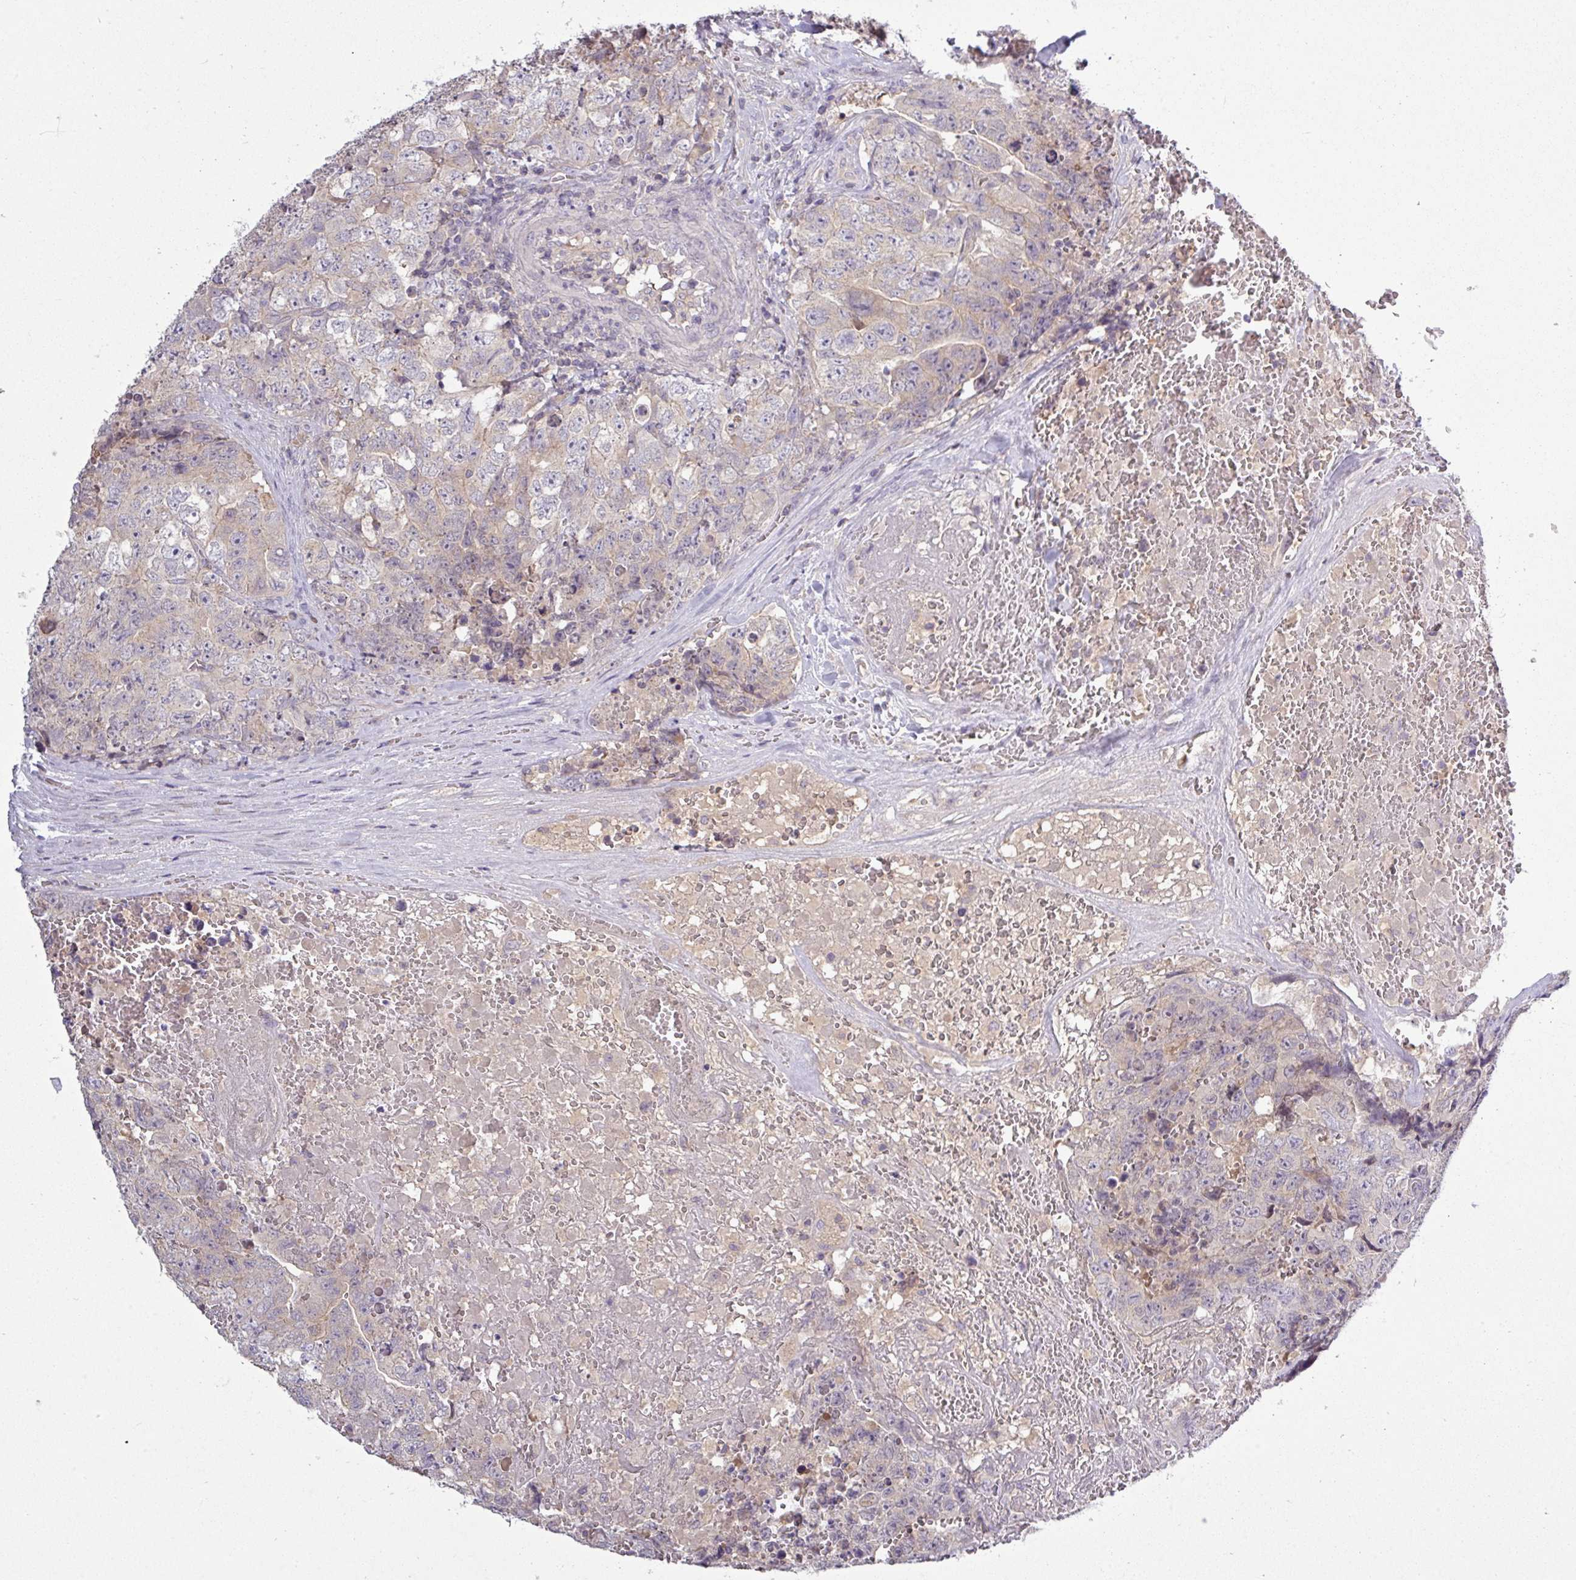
{"staining": {"intensity": "weak", "quantity": "25%-75%", "location": "cytoplasmic/membranous"}, "tissue": "testis cancer", "cell_type": "Tumor cells", "image_type": "cancer", "snomed": [{"axis": "morphology", "description": "Seminoma, NOS"}, {"axis": "morphology", "description": "Teratoma, malignant, NOS"}, {"axis": "topography", "description": "Testis"}], "caption": "Testis teratoma (malignant) stained for a protein shows weak cytoplasmic/membranous positivity in tumor cells. (IHC, brightfield microscopy, high magnification).", "gene": "TMEM62", "patient": {"sex": "male", "age": 34}}